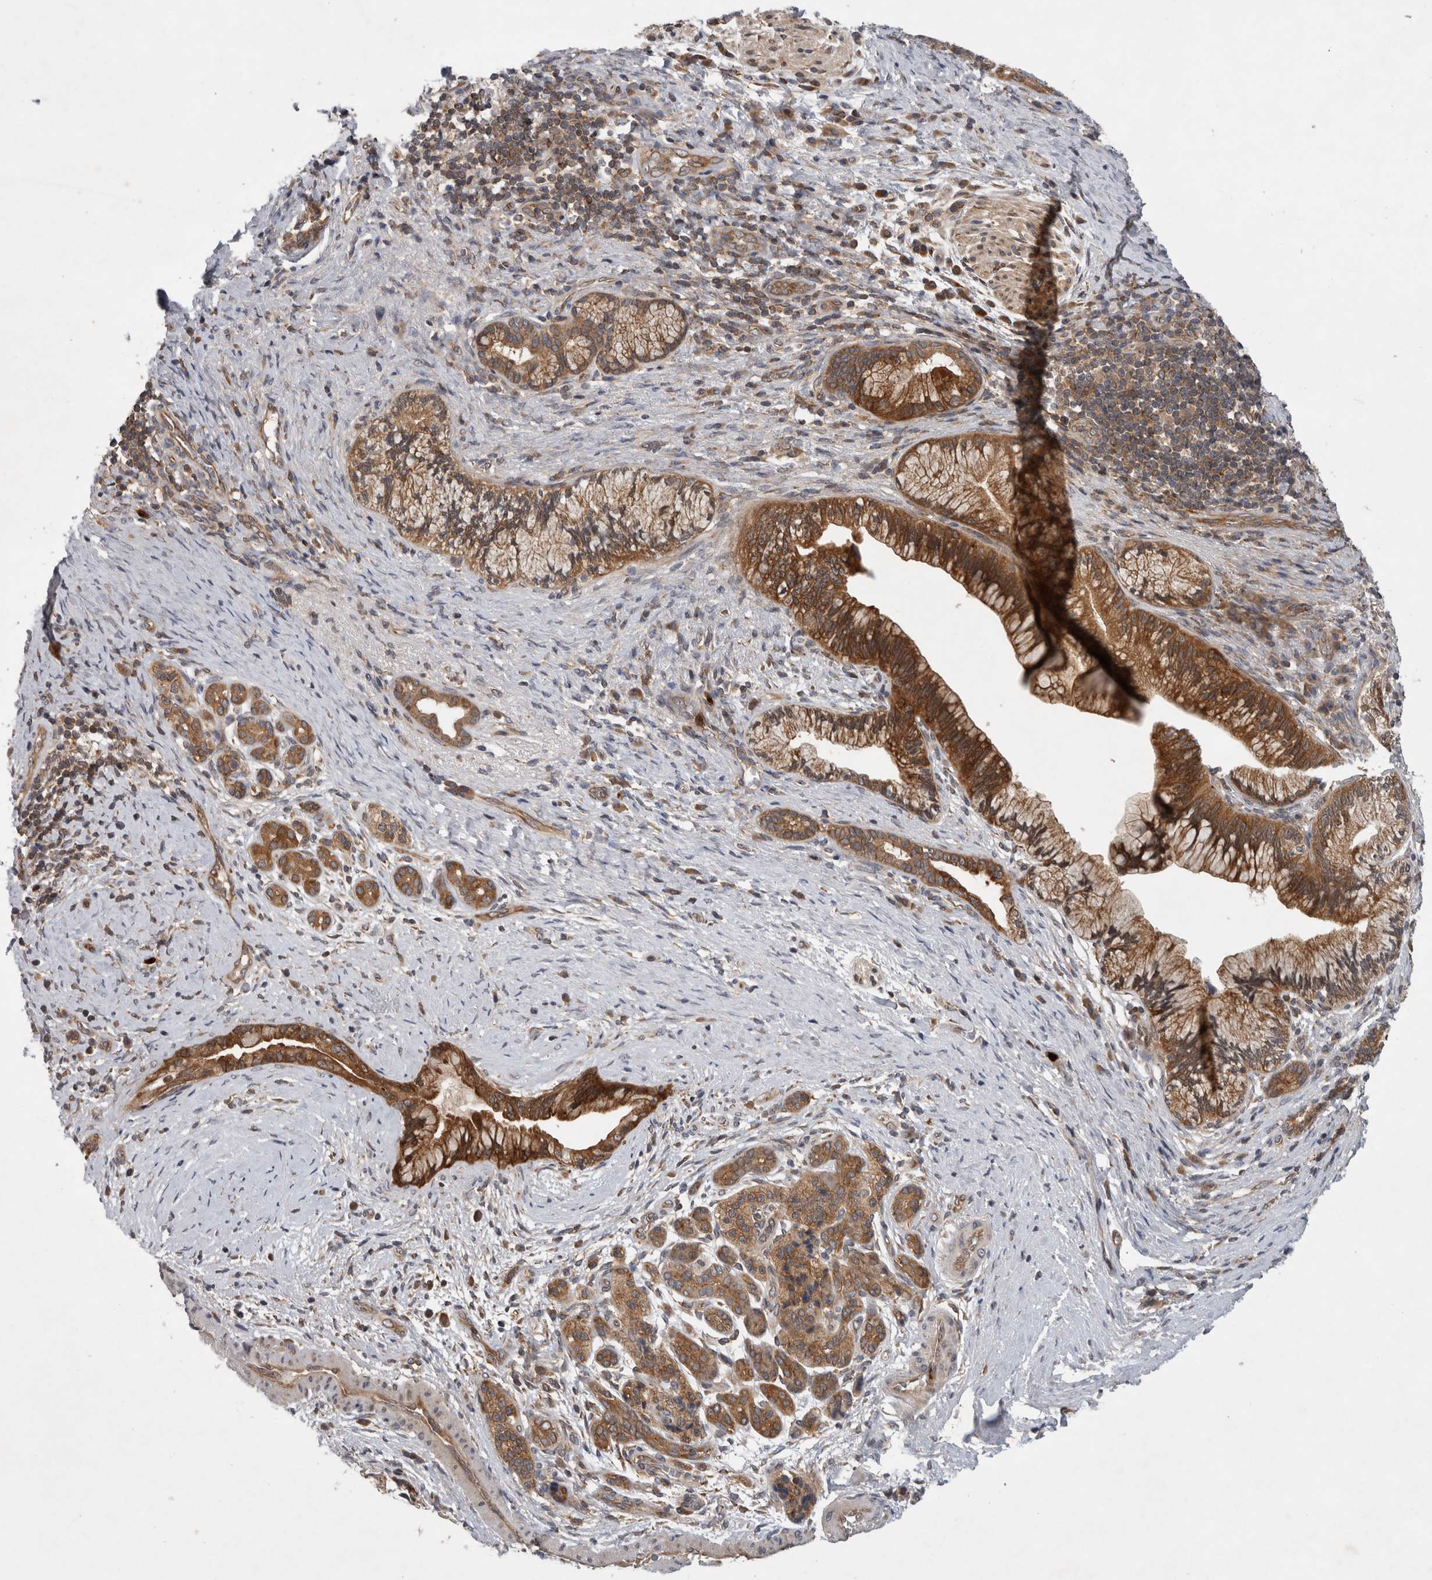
{"staining": {"intensity": "strong", "quantity": ">75%", "location": "cytoplasmic/membranous"}, "tissue": "pancreatic cancer", "cell_type": "Tumor cells", "image_type": "cancer", "snomed": [{"axis": "morphology", "description": "Adenocarcinoma, NOS"}, {"axis": "topography", "description": "Pancreas"}], "caption": "Pancreatic cancer tissue reveals strong cytoplasmic/membranous expression in about >75% of tumor cells, visualized by immunohistochemistry.", "gene": "PDCD2", "patient": {"sex": "male", "age": 59}}